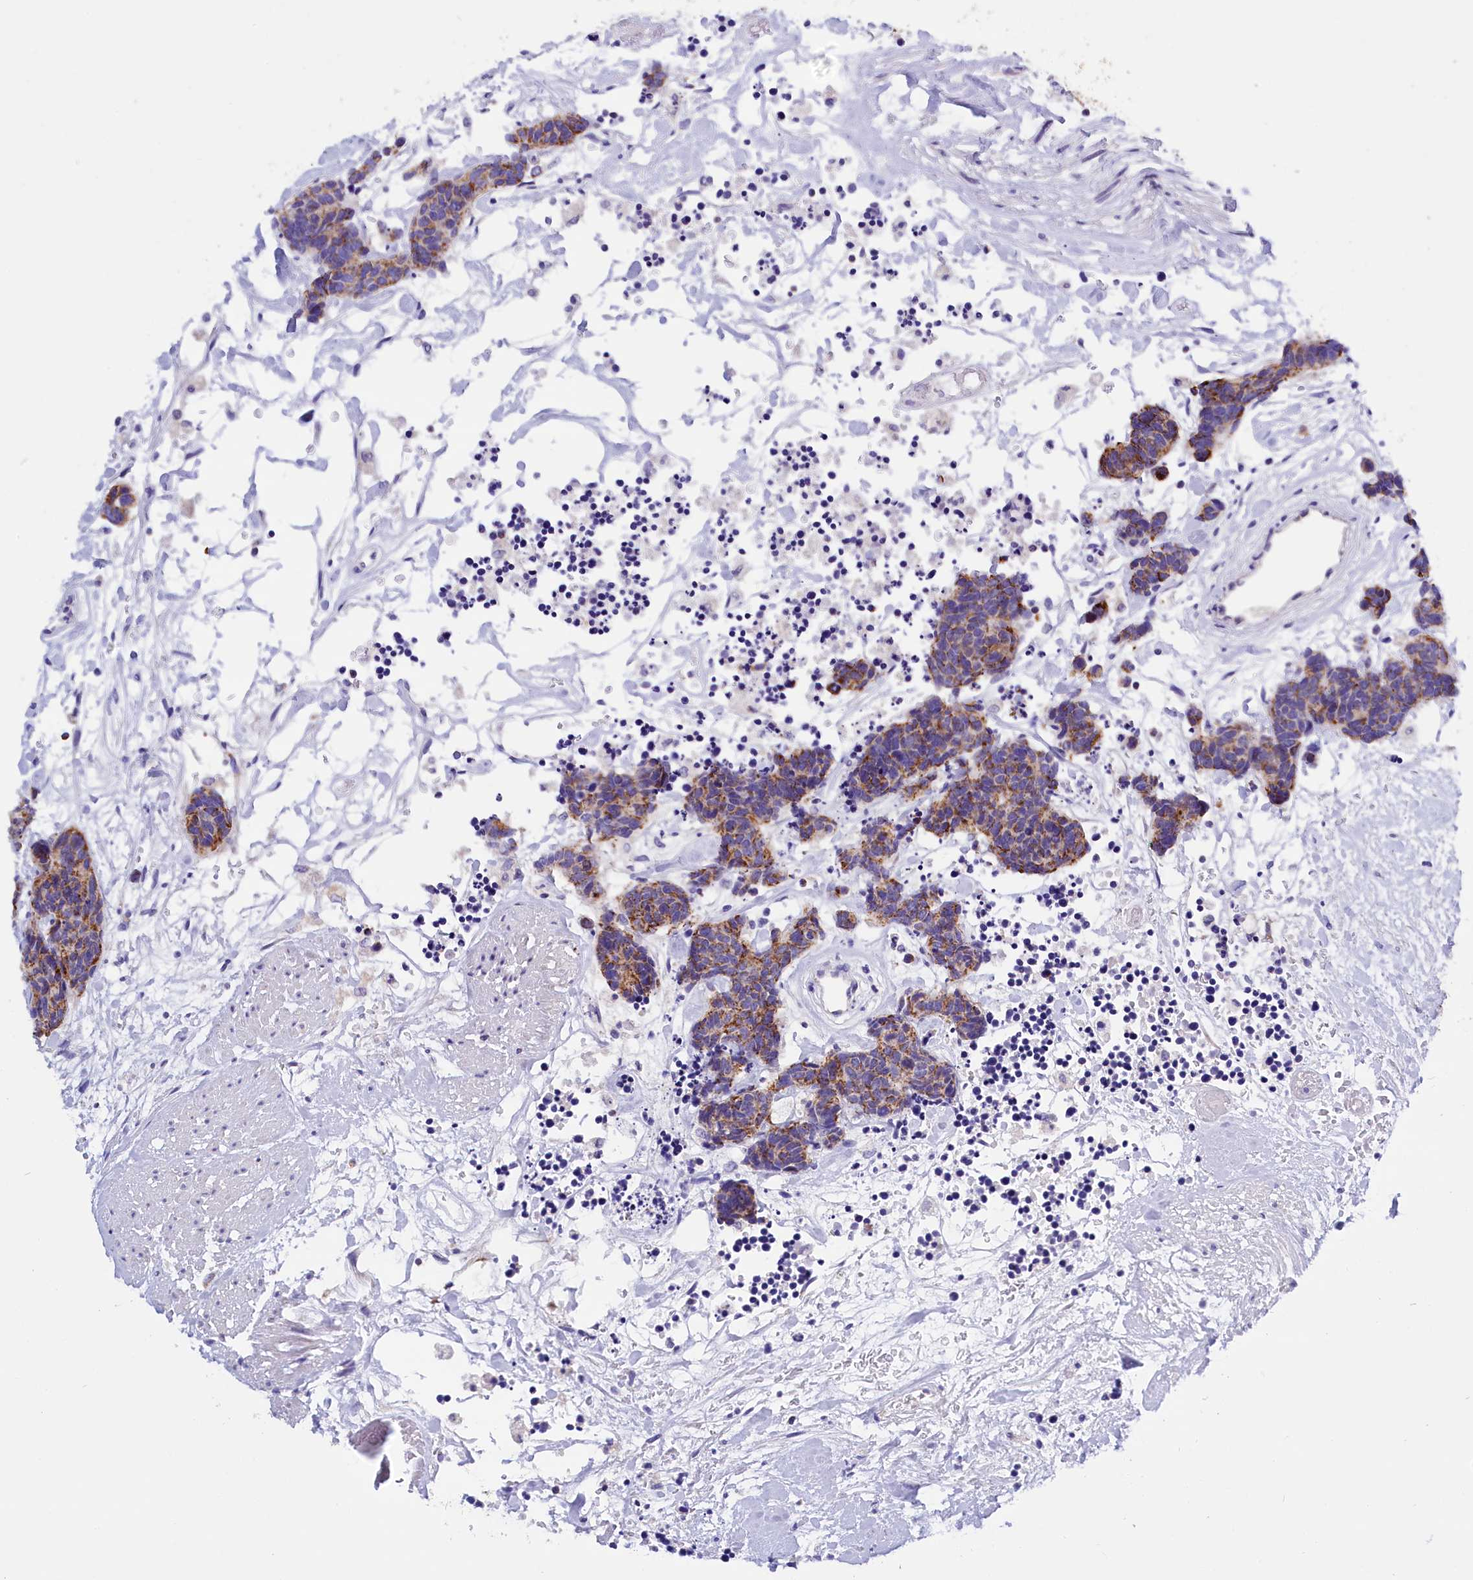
{"staining": {"intensity": "moderate", "quantity": "25%-75%", "location": "cytoplasmic/membranous"}, "tissue": "carcinoid", "cell_type": "Tumor cells", "image_type": "cancer", "snomed": [{"axis": "morphology", "description": "Carcinoma, NOS"}, {"axis": "morphology", "description": "Carcinoid, malignant, NOS"}, {"axis": "topography", "description": "Urinary bladder"}], "caption": "Carcinoid stained for a protein reveals moderate cytoplasmic/membranous positivity in tumor cells.", "gene": "ABAT", "patient": {"sex": "male", "age": 57}}